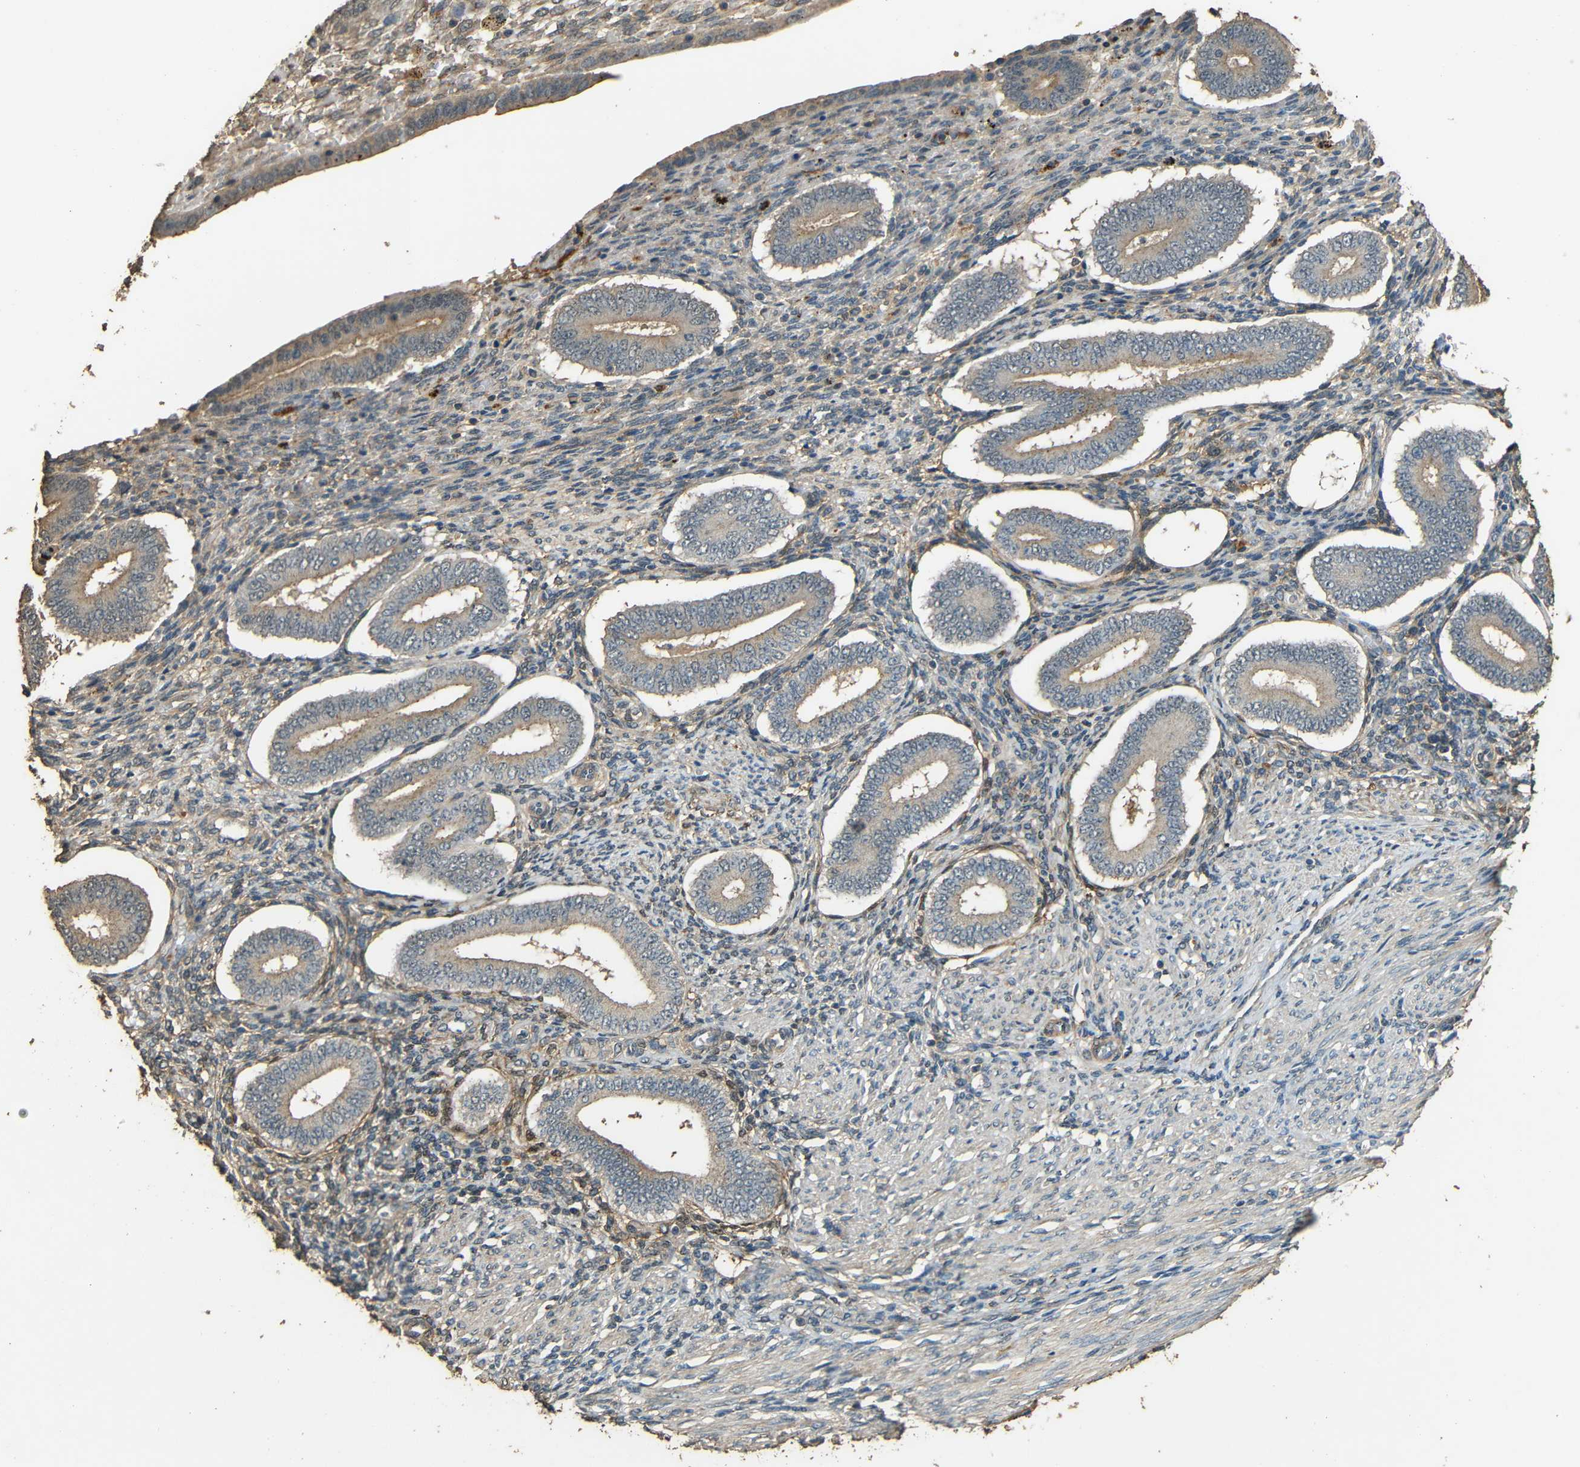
{"staining": {"intensity": "weak", "quantity": "25%-75%", "location": "cytoplasmic/membranous"}, "tissue": "endometrium", "cell_type": "Cells in endometrial stroma", "image_type": "normal", "snomed": [{"axis": "morphology", "description": "Normal tissue, NOS"}, {"axis": "topography", "description": "Endometrium"}], "caption": "A brown stain highlights weak cytoplasmic/membranous staining of a protein in cells in endometrial stroma of normal endometrium. The staining was performed using DAB, with brown indicating positive protein expression. Nuclei are stained blue with hematoxylin.", "gene": "PDE5A", "patient": {"sex": "female", "age": 42}}